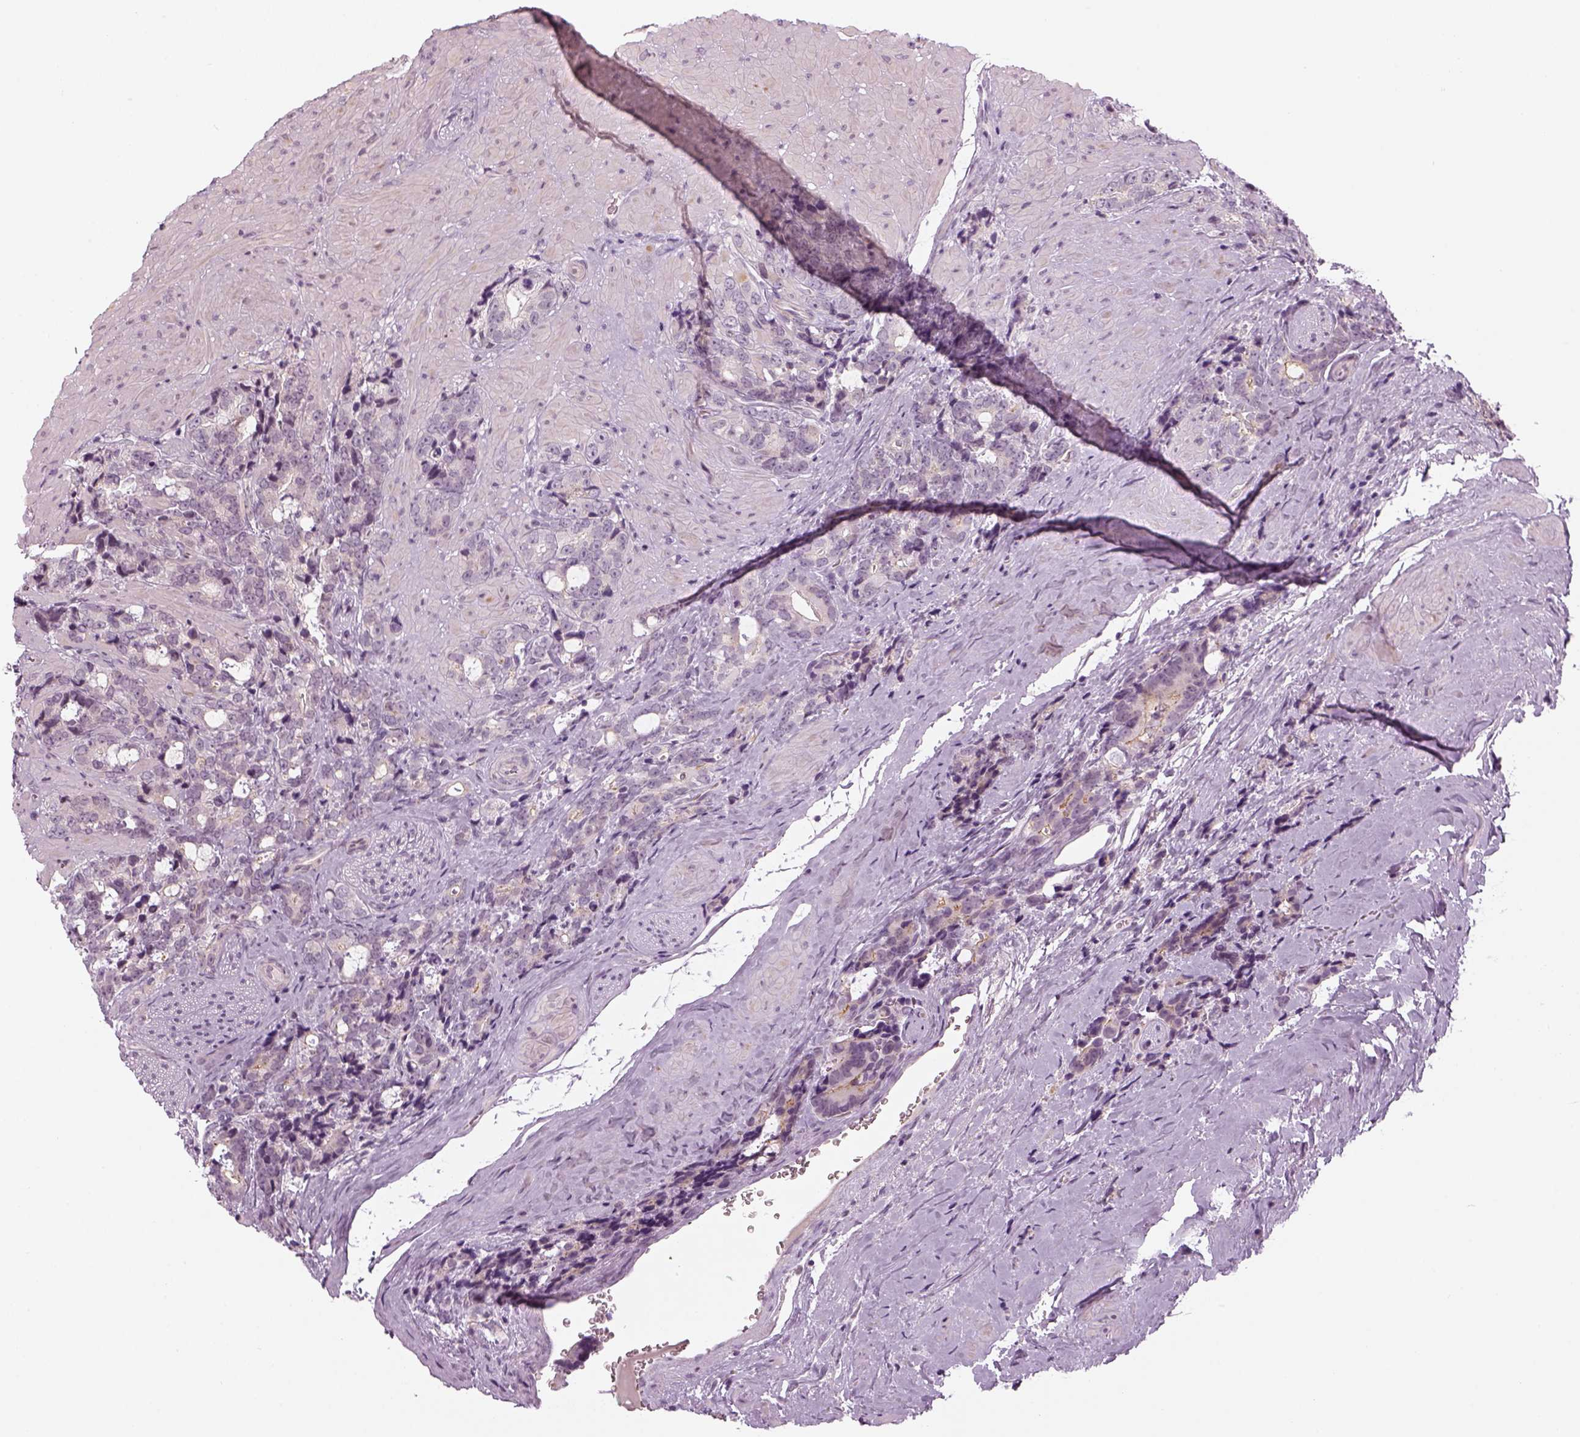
{"staining": {"intensity": "negative", "quantity": "none", "location": "none"}, "tissue": "prostate cancer", "cell_type": "Tumor cells", "image_type": "cancer", "snomed": [{"axis": "morphology", "description": "Adenocarcinoma, High grade"}, {"axis": "topography", "description": "Prostate"}], "caption": "The immunohistochemistry image has no significant expression in tumor cells of prostate cancer tissue.", "gene": "LRRIQ3", "patient": {"sex": "male", "age": 74}}